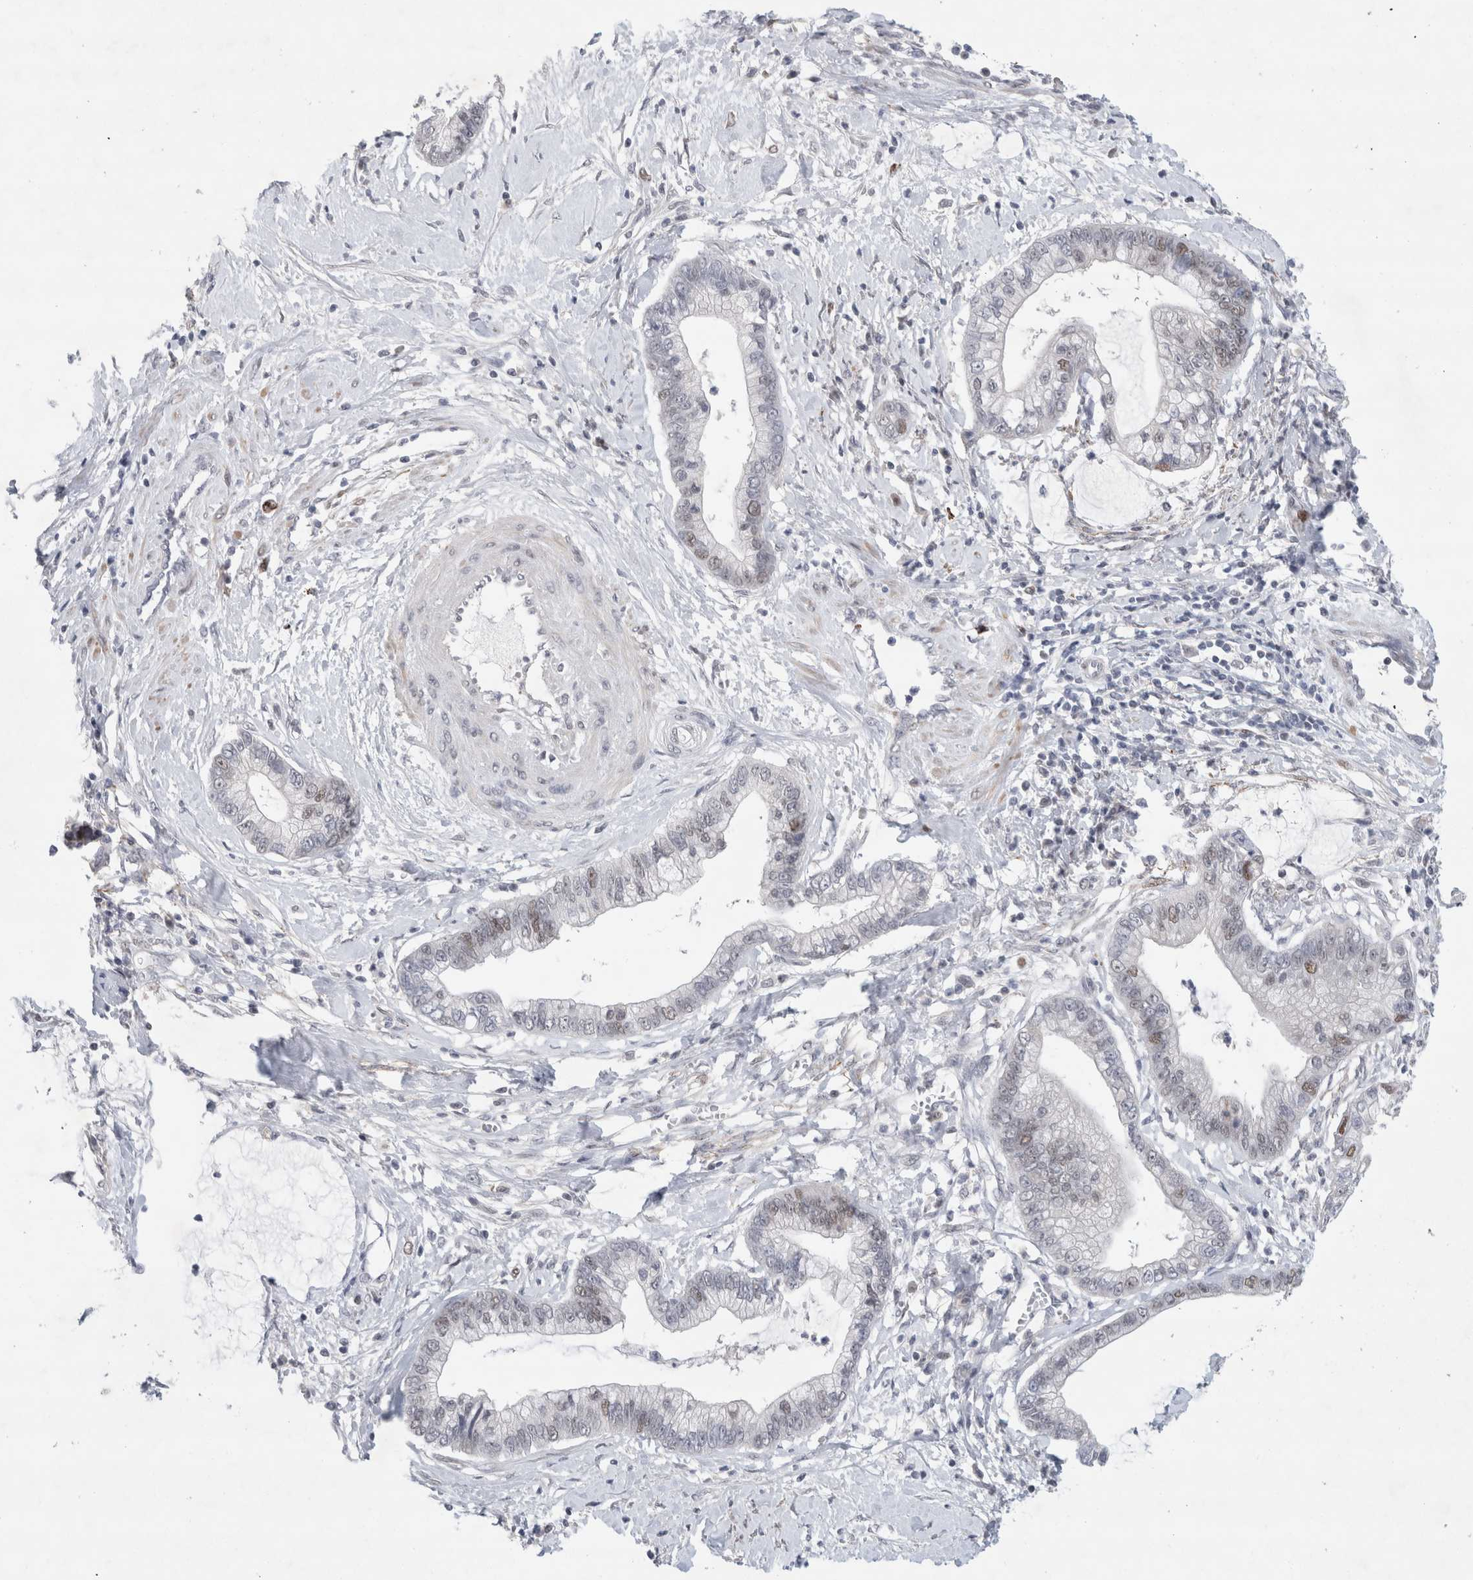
{"staining": {"intensity": "weak", "quantity": "<25%", "location": "nuclear"}, "tissue": "cervical cancer", "cell_type": "Tumor cells", "image_type": "cancer", "snomed": [{"axis": "morphology", "description": "Adenocarcinoma, NOS"}, {"axis": "topography", "description": "Cervix"}], "caption": "A micrograph of cervical cancer (adenocarcinoma) stained for a protein exhibits no brown staining in tumor cells.", "gene": "KNL1", "patient": {"sex": "female", "age": 44}}